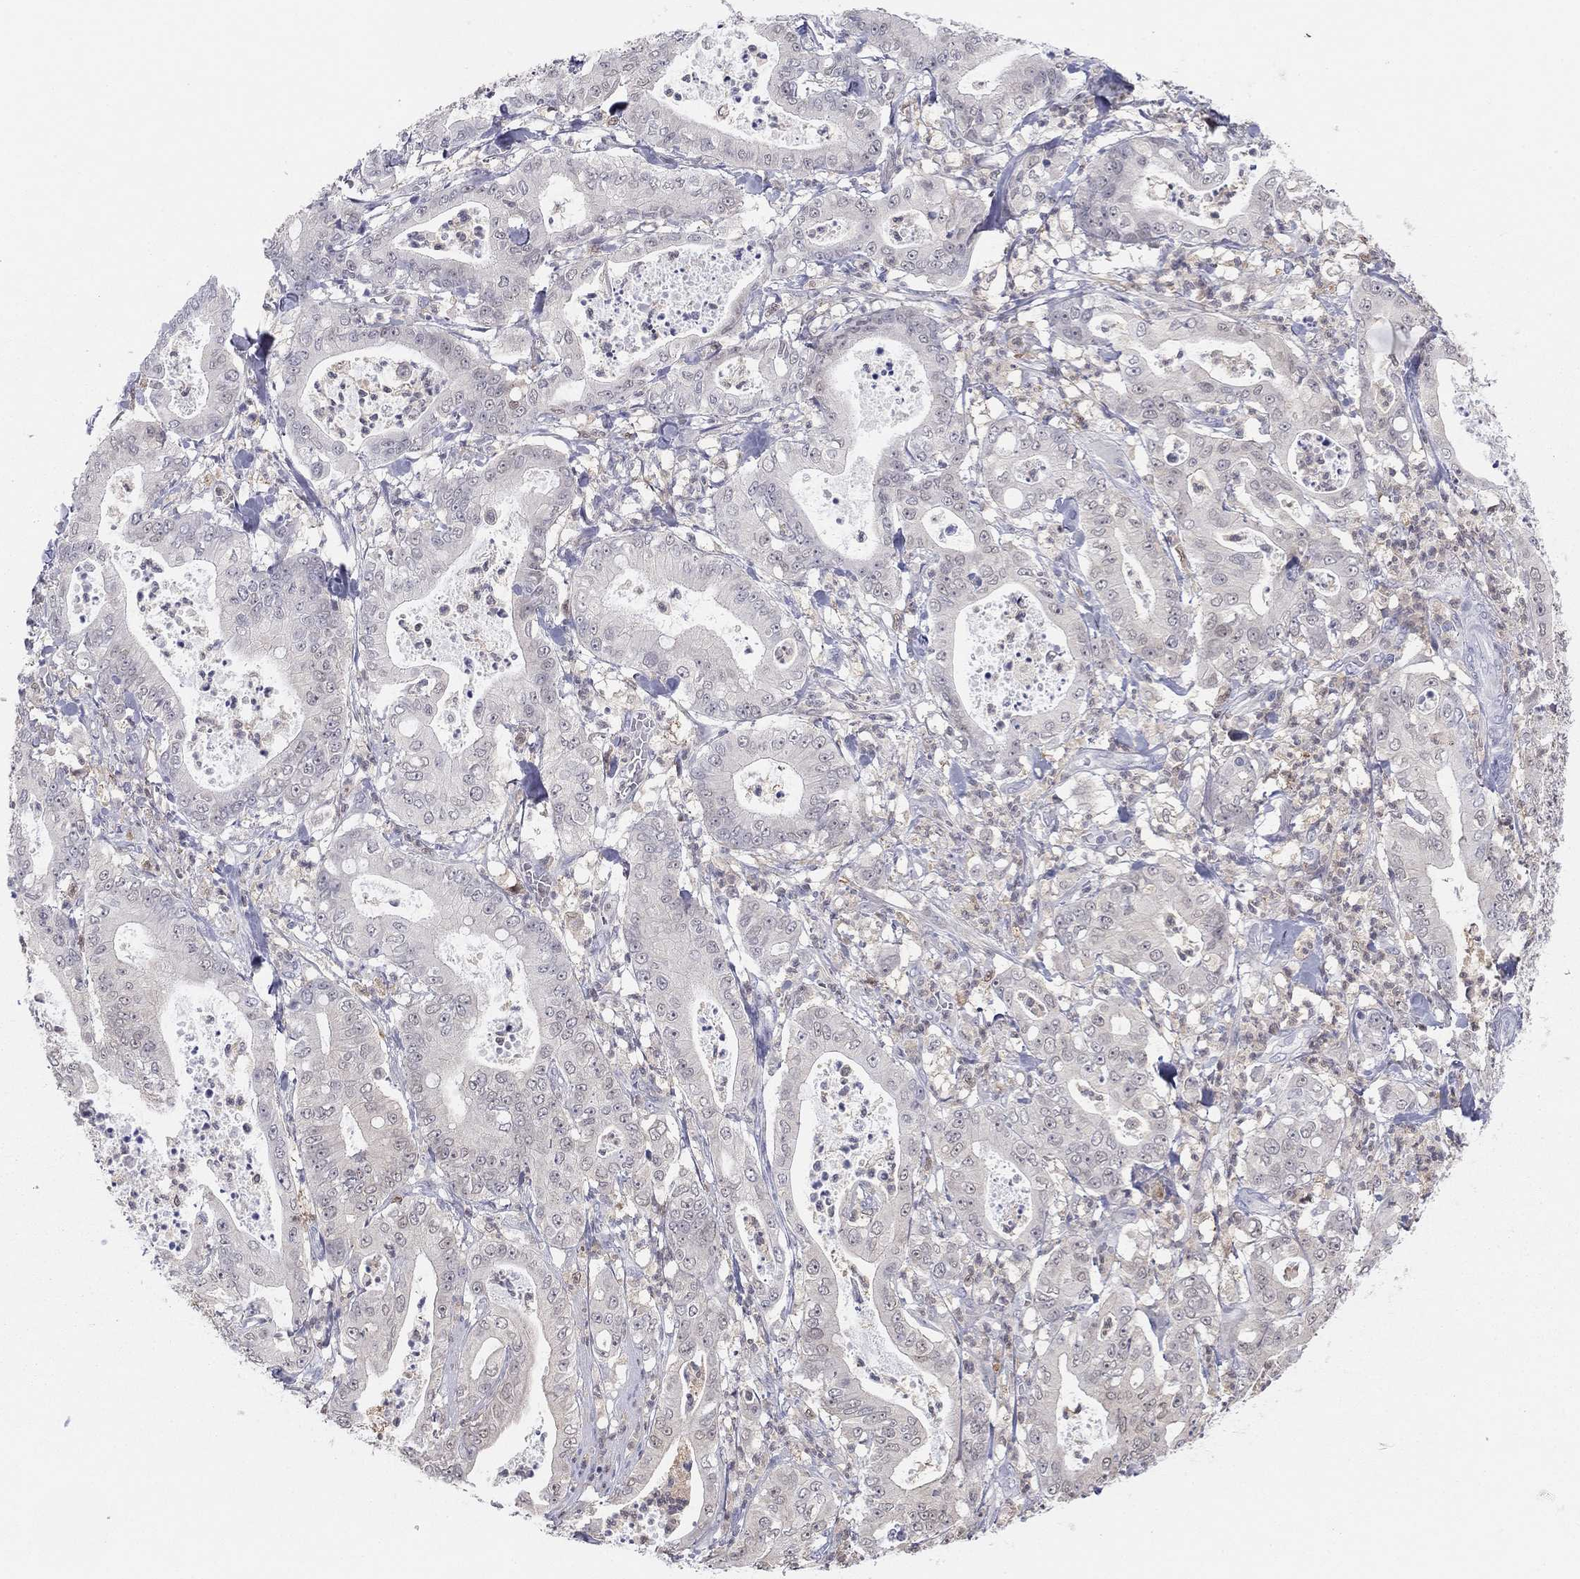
{"staining": {"intensity": "negative", "quantity": "none", "location": "none"}, "tissue": "pancreatic cancer", "cell_type": "Tumor cells", "image_type": "cancer", "snomed": [{"axis": "morphology", "description": "Adenocarcinoma, NOS"}, {"axis": "topography", "description": "Pancreas"}], "caption": "Immunohistochemical staining of pancreatic cancer (adenocarcinoma) exhibits no significant staining in tumor cells. (Immunohistochemistry, brightfield microscopy, high magnification).", "gene": "PDXK", "patient": {"sex": "male", "age": 71}}